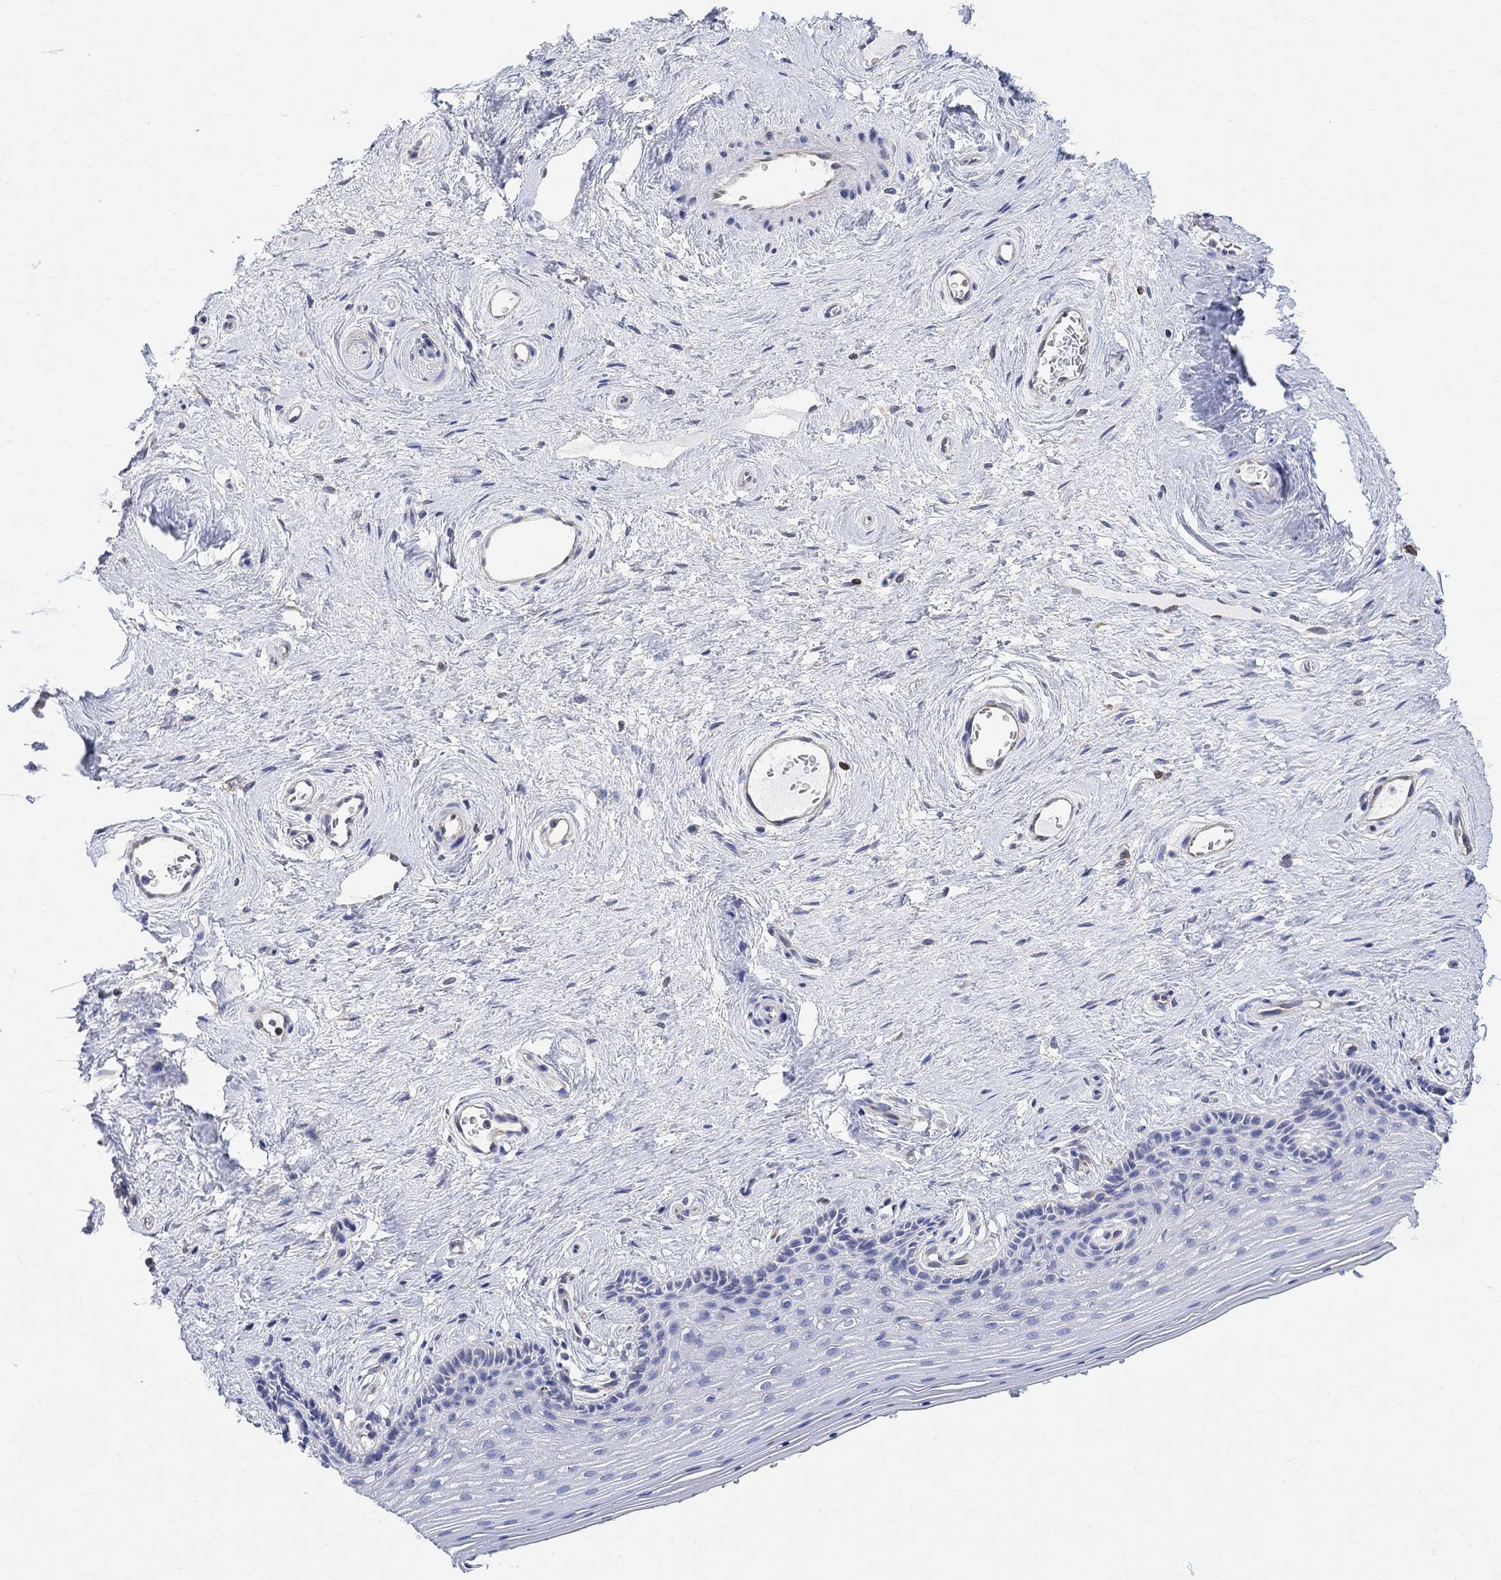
{"staining": {"intensity": "weak", "quantity": "<25%", "location": "cytoplasmic/membranous"}, "tissue": "vagina", "cell_type": "Squamous epithelial cells", "image_type": "normal", "snomed": [{"axis": "morphology", "description": "Normal tissue, NOS"}, {"axis": "topography", "description": "Vagina"}], "caption": "This is an immunohistochemistry (IHC) histopathology image of normal human vagina. There is no positivity in squamous epithelial cells.", "gene": "GBP5", "patient": {"sex": "female", "age": 45}}